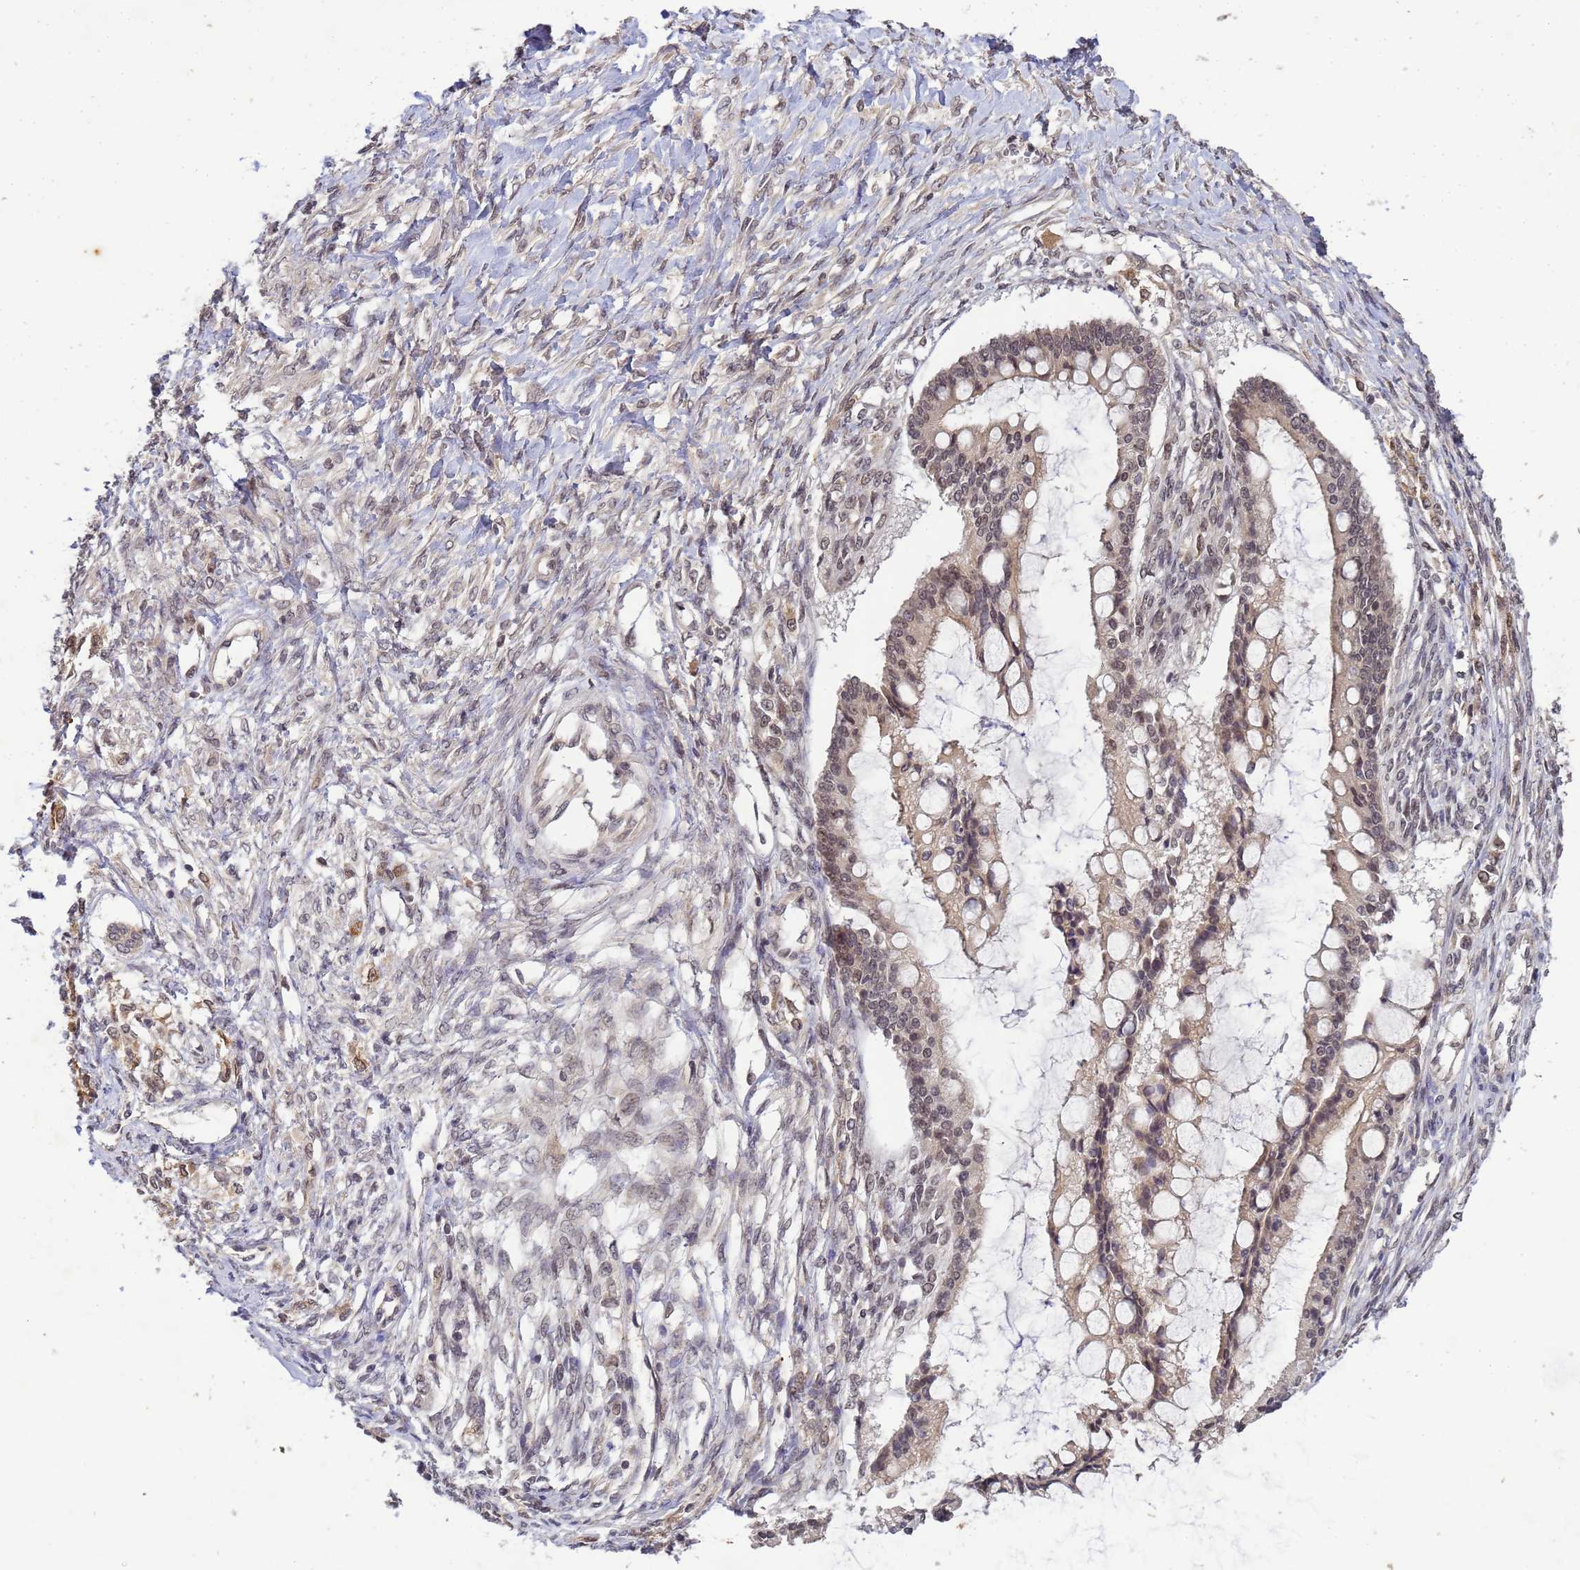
{"staining": {"intensity": "weak", "quantity": "<25%", "location": "cytoplasmic/membranous"}, "tissue": "ovarian cancer", "cell_type": "Tumor cells", "image_type": "cancer", "snomed": [{"axis": "morphology", "description": "Cystadenocarcinoma, mucinous, NOS"}, {"axis": "topography", "description": "Ovary"}], "caption": "IHC of ovarian cancer (mucinous cystadenocarcinoma) demonstrates no staining in tumor cells. Nuclei are stained in blue.", "gene": "MYL7", "patient": {"sex": "female", "age": 73}}